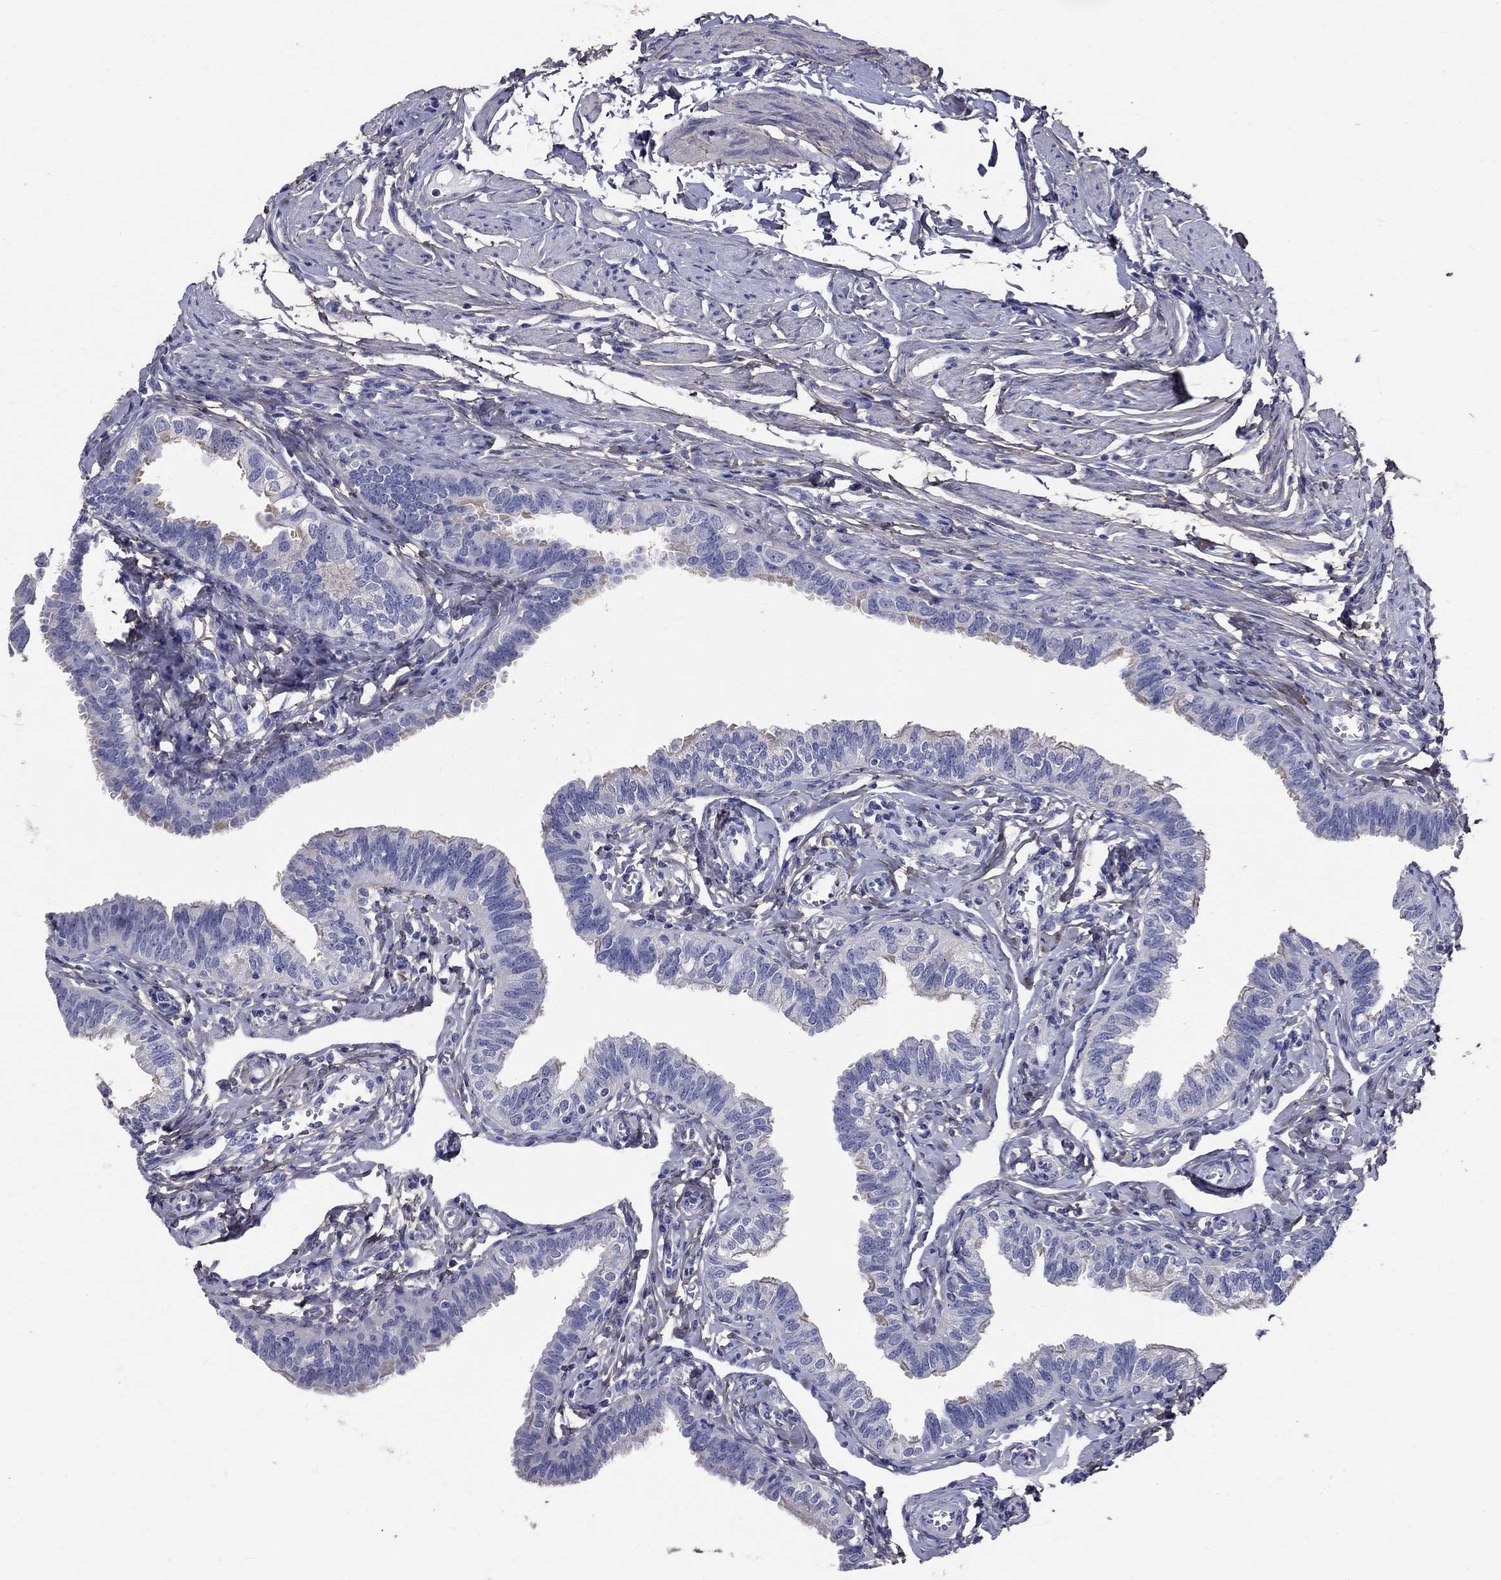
{"staining": {"intensity": "weak", "quantity": "<25%", "location": "cytoplasmic/membranous"}, "tissue": "fallopian tube", "cell_type": "Glandular cells", "image_type": "normal", "snomed": [{"axis": "morphology", "description": "Normal tissue, NOS"}, {"axis": "topography", "description": "Fallopian tube"}], "caption": "Immunohistochemistry (IHC) histopathology image of benign fallopian tube stained for a protein (brown), which displays no staining in glandular cells. (DAB (3,3'-diaminobenzidine) immunohistochemistry (IHC) visualized using brightfield microscopy, high magnification).", "gene": "ANXA10", "patient": {"sex": "female", "age": 54}}